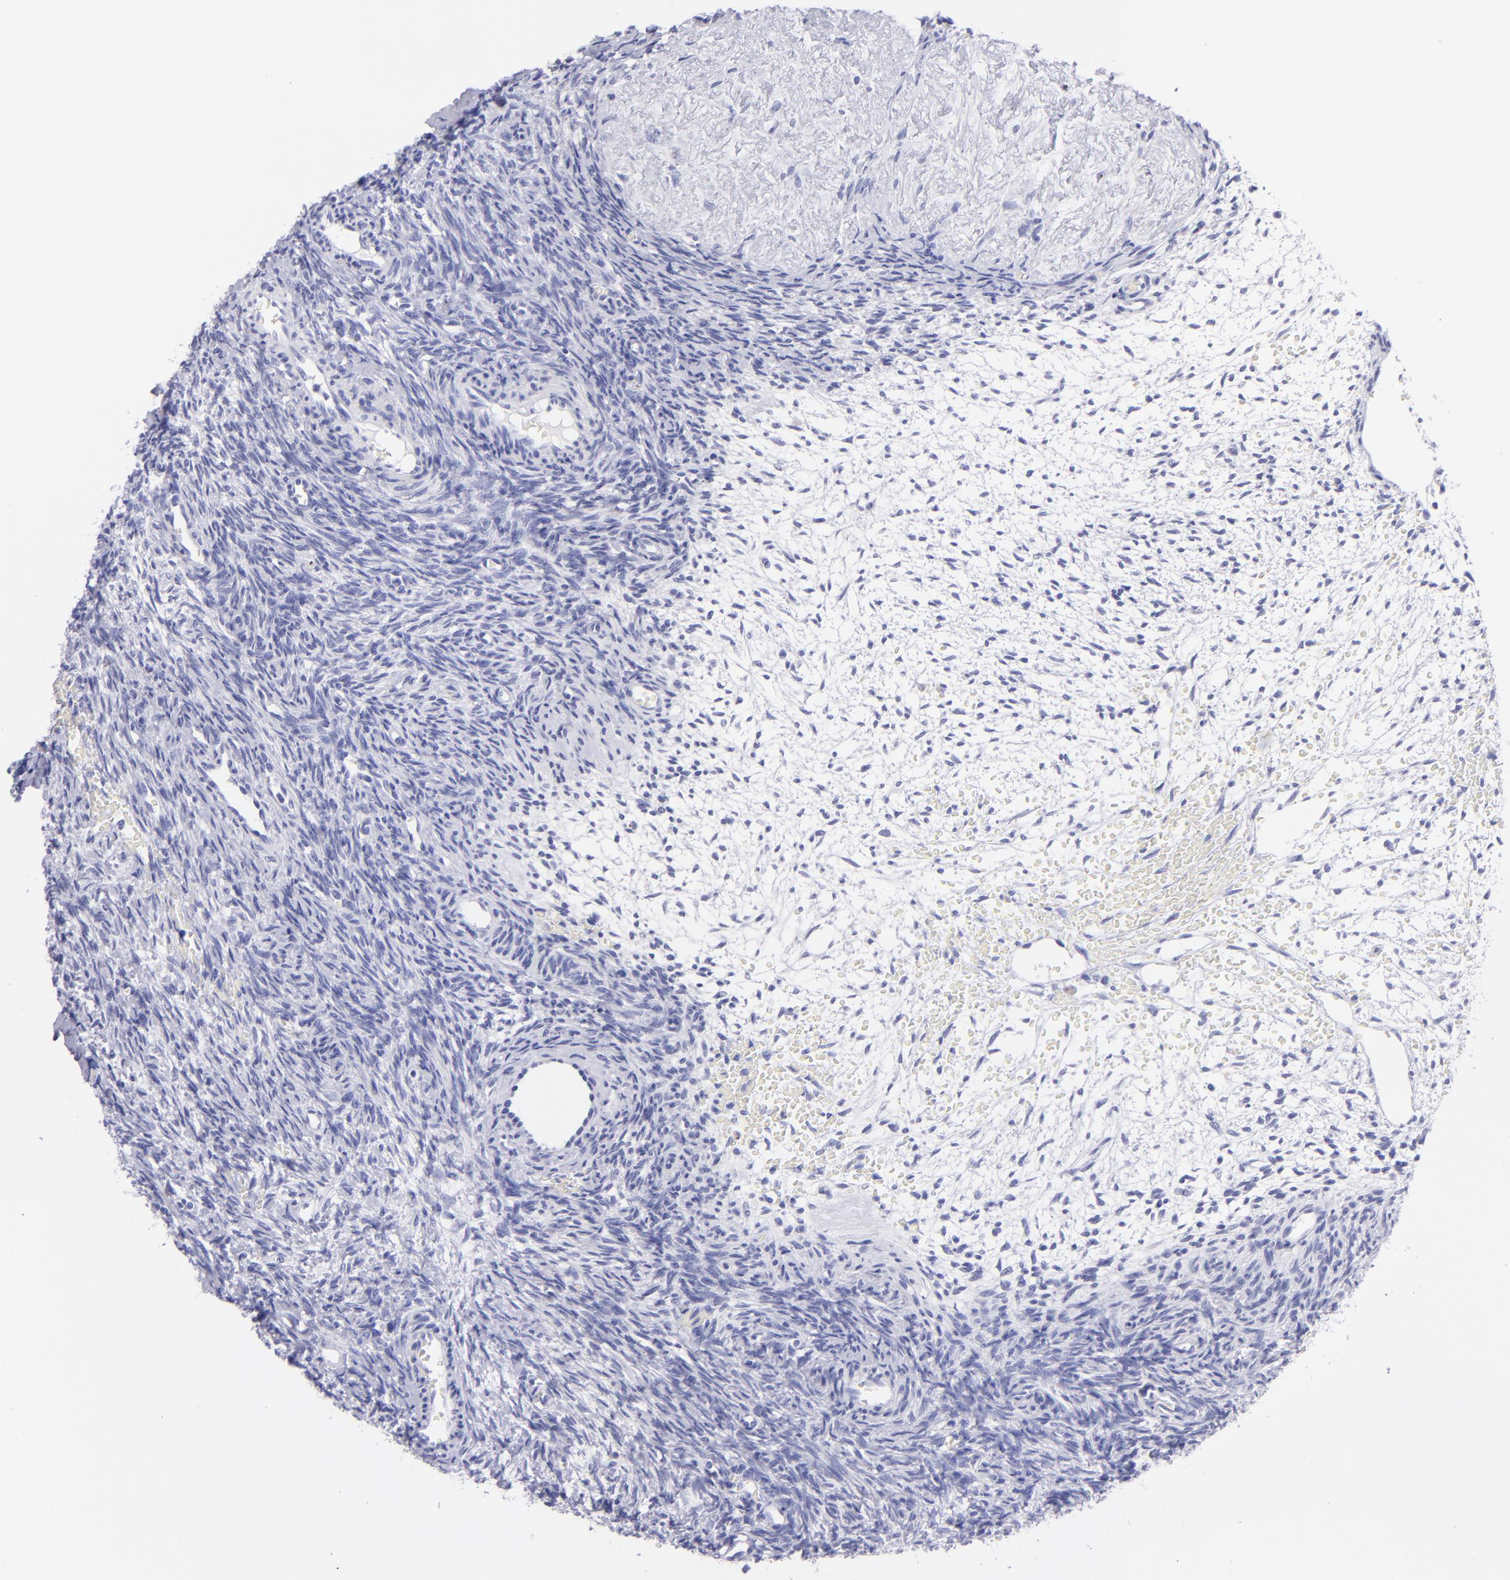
{"staining": {"intensity": "negative", "quantity": "none", "location": "none"}, "tissue": "ovary", "cell_type": "Ovarian stroma cells", "image_type": "normal", "snomed": [{"axis": "morphology", "description": "Normal tissue, NOS"}, {"axis": "topography", "description": "Ovary"}], "caption": "IHC of normal ovary demonstrates no expression in ovarian stroma cells.", "gene": "CNP", "patient": {"sex": "female", "age": 39}}